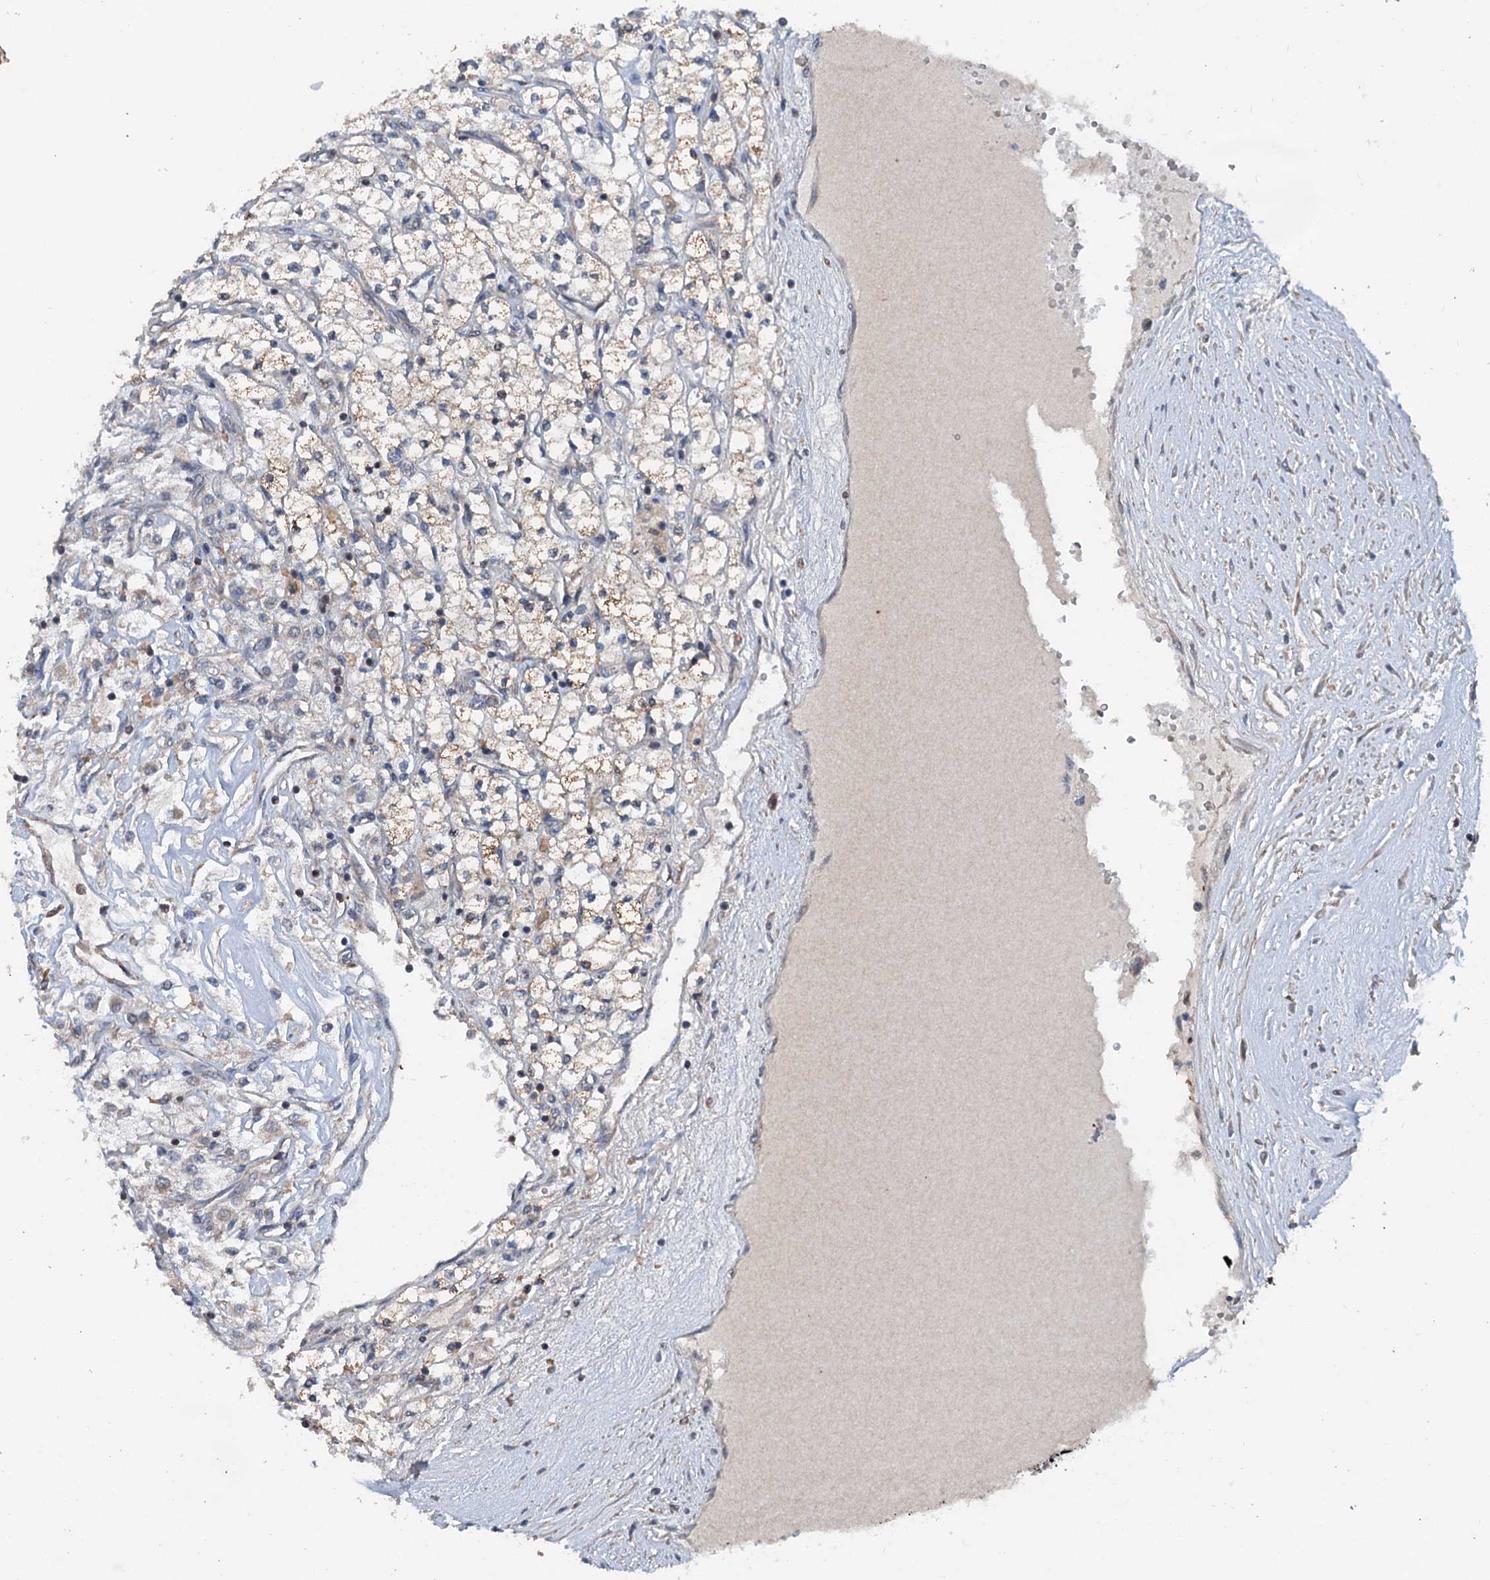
{"staining": {"intensity": "weak", "quantity": "<25%", "location": "cytoplasmic/membranous"}, "tissue": "renal cancer", "cell_type": "Tumor cells", "image_type": "cancer", "snomed": [{"axis": "morphology", "description": "Adenocarcinoma, NOS"}, {"axis": "topography", "description": "Kidney"}], "caption": "IHC of human renal cancer (adenocarcinoma) exhibits no staining in tumor cells.", "gene": "TEDC1", "patient": {"sex": "male", "age": 80}}